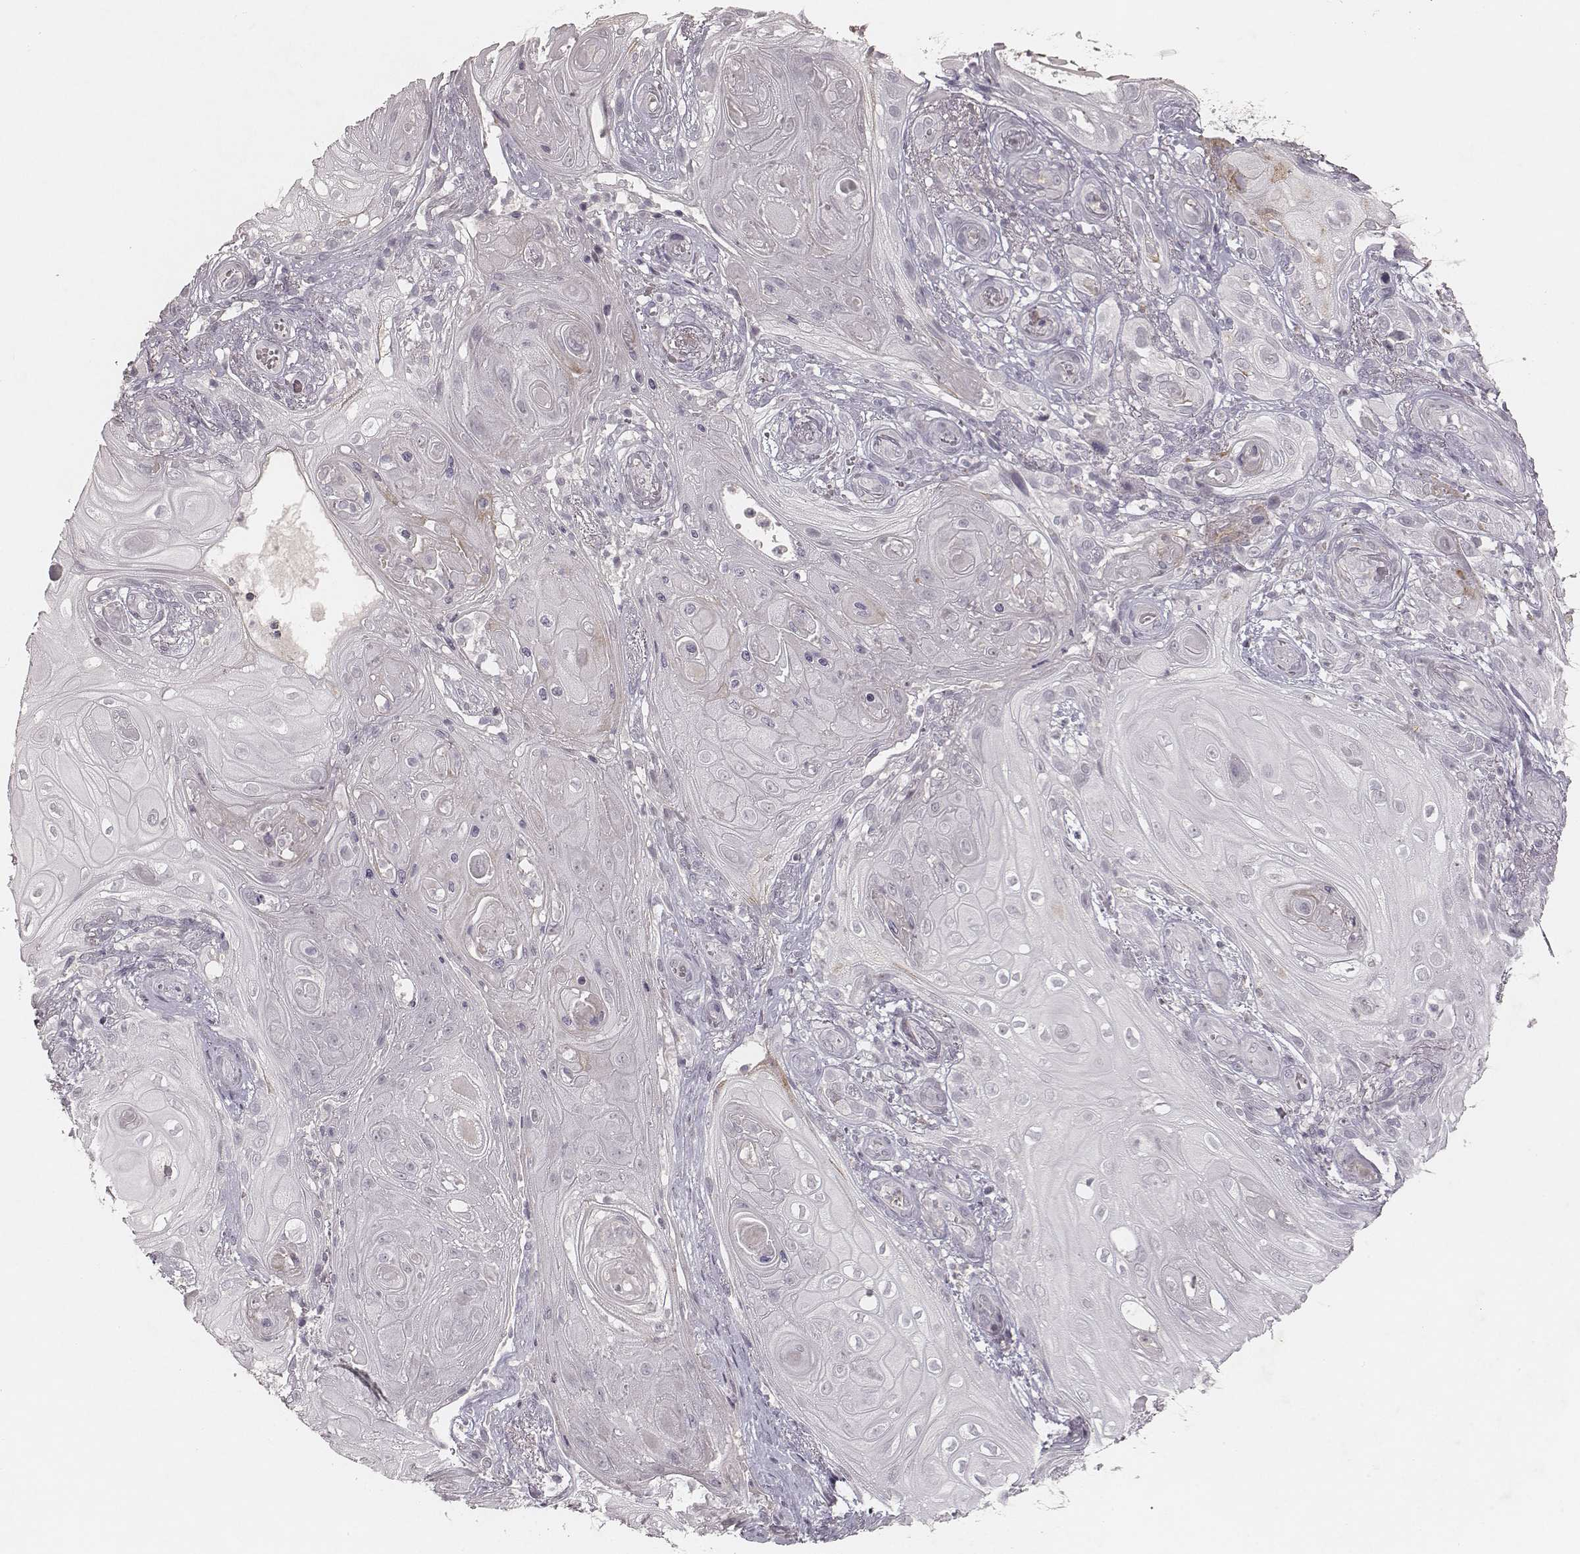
{"staining": {"intensity": "negative", "quantity": "none", "location": "none"}, "tissue": "skin cancer", "cell_type": "Tumor cells", "image_type": "cancer", "snomed": [{"axis": "morphology", "description": "Squamous cell carcinoma, NOS"}, {"axis": "topography", "description": "Skin"}], "caption": "Immunohistochemistry (IHC) histopathology image of skin cancer stained for a protein (brown), which shows no staining in tumor cells.", "gene": "MADCAM1", "patient": {"sex": "male", "age": 62}}